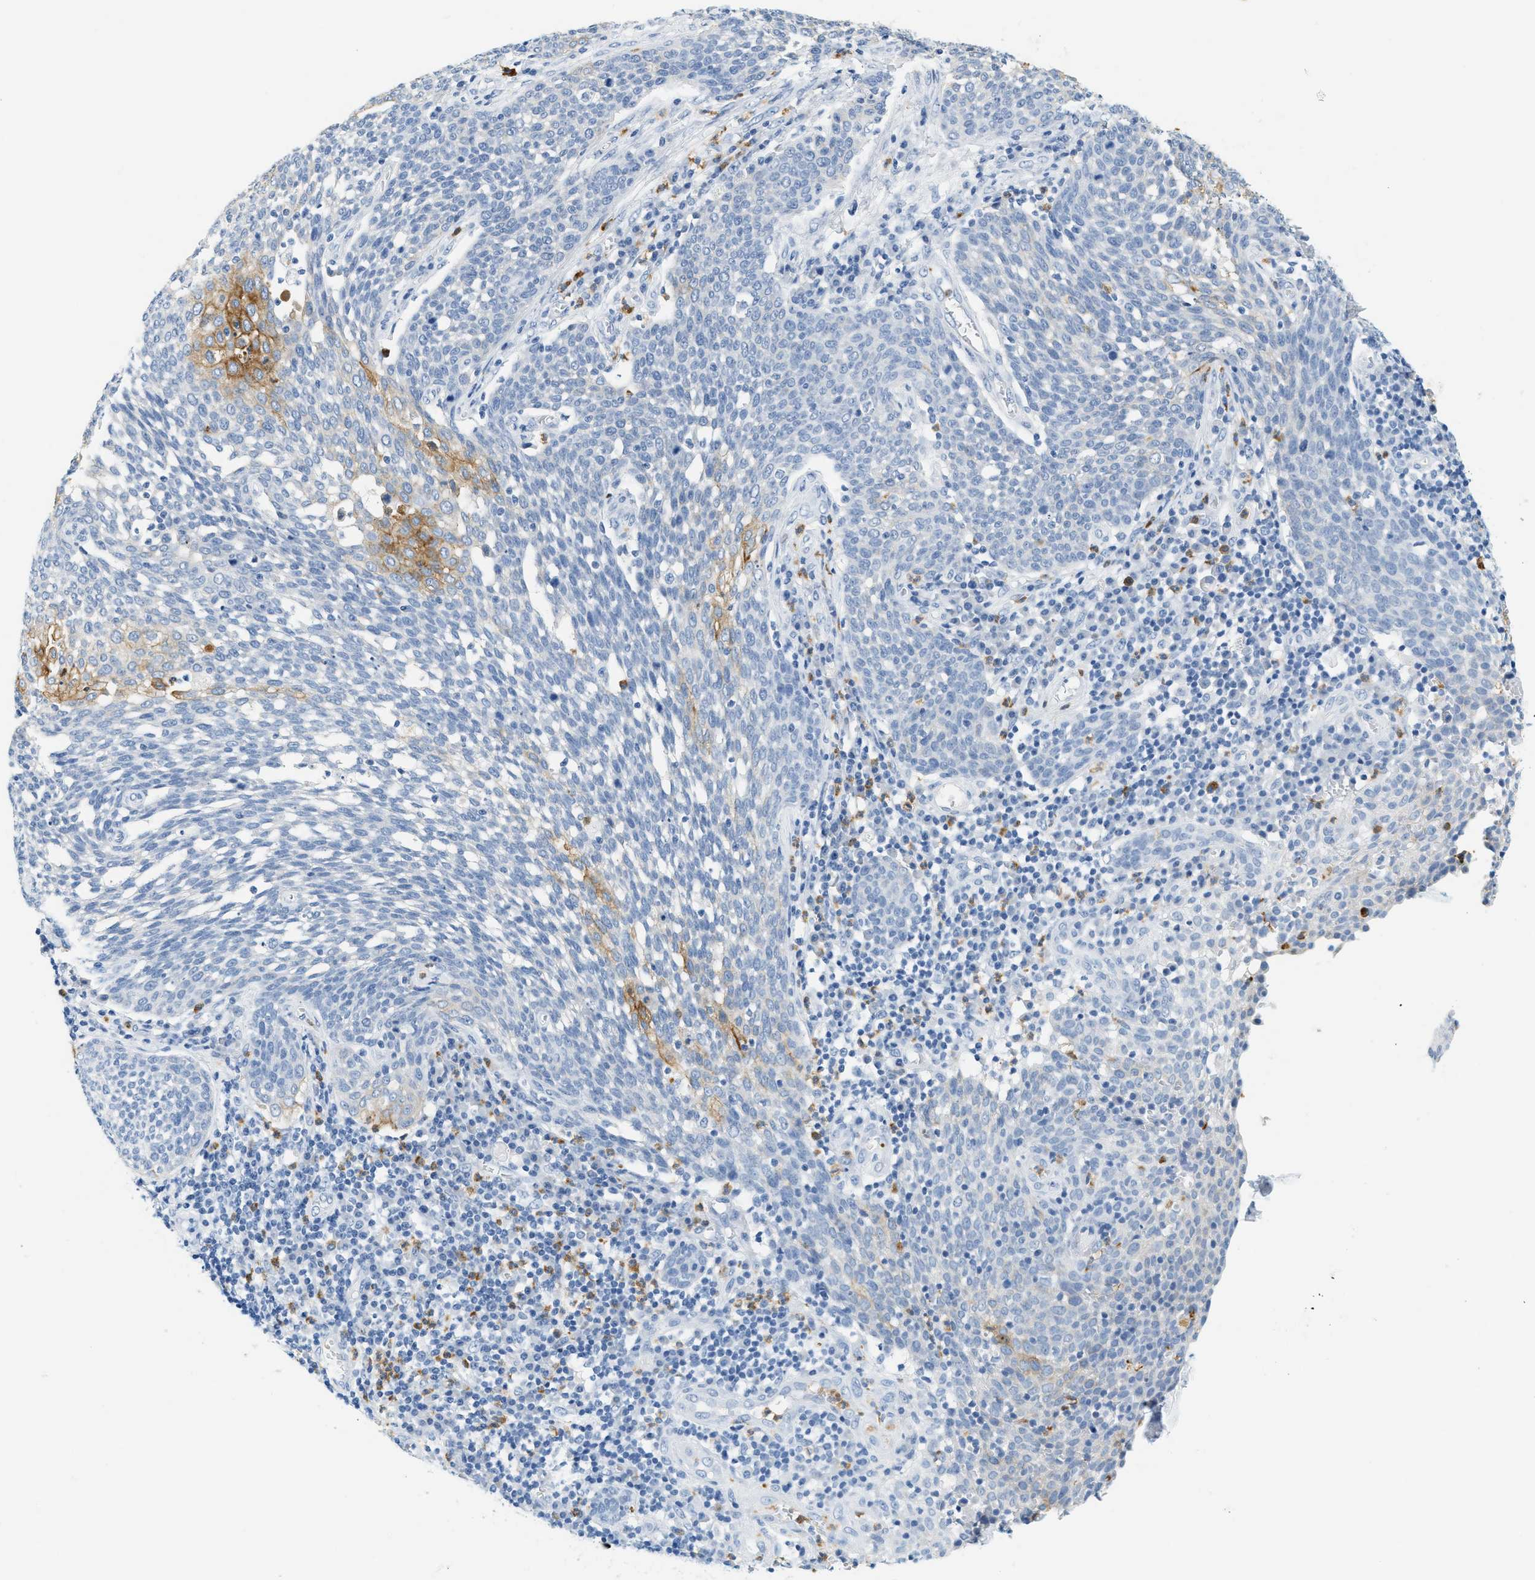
{"staining": {"intensity": "weak", "quantity": "<25%", "location": "cytoplasmic/membranous"}, "tissue": "cervical cancer", "cell_type": "Tumor cells", "image_type": "cancer", "snomed": [{"axis": "morphology", "description": "Squamous cell carcinoma, NOS"}, {"axis": "topography", "description": "Cervix"}], "caption": "Immunohistochemistry histopathology image of neoplastic tissue: human cervical cancer stained with DAB displays no significant protein staining in tumor cells. (DAB (3,3'-diaminobenzidine) immunohistochemistry with hematoxylin counter stain).", "gene": "LCN2", "patient": {"sex": "female", "age": 34}}